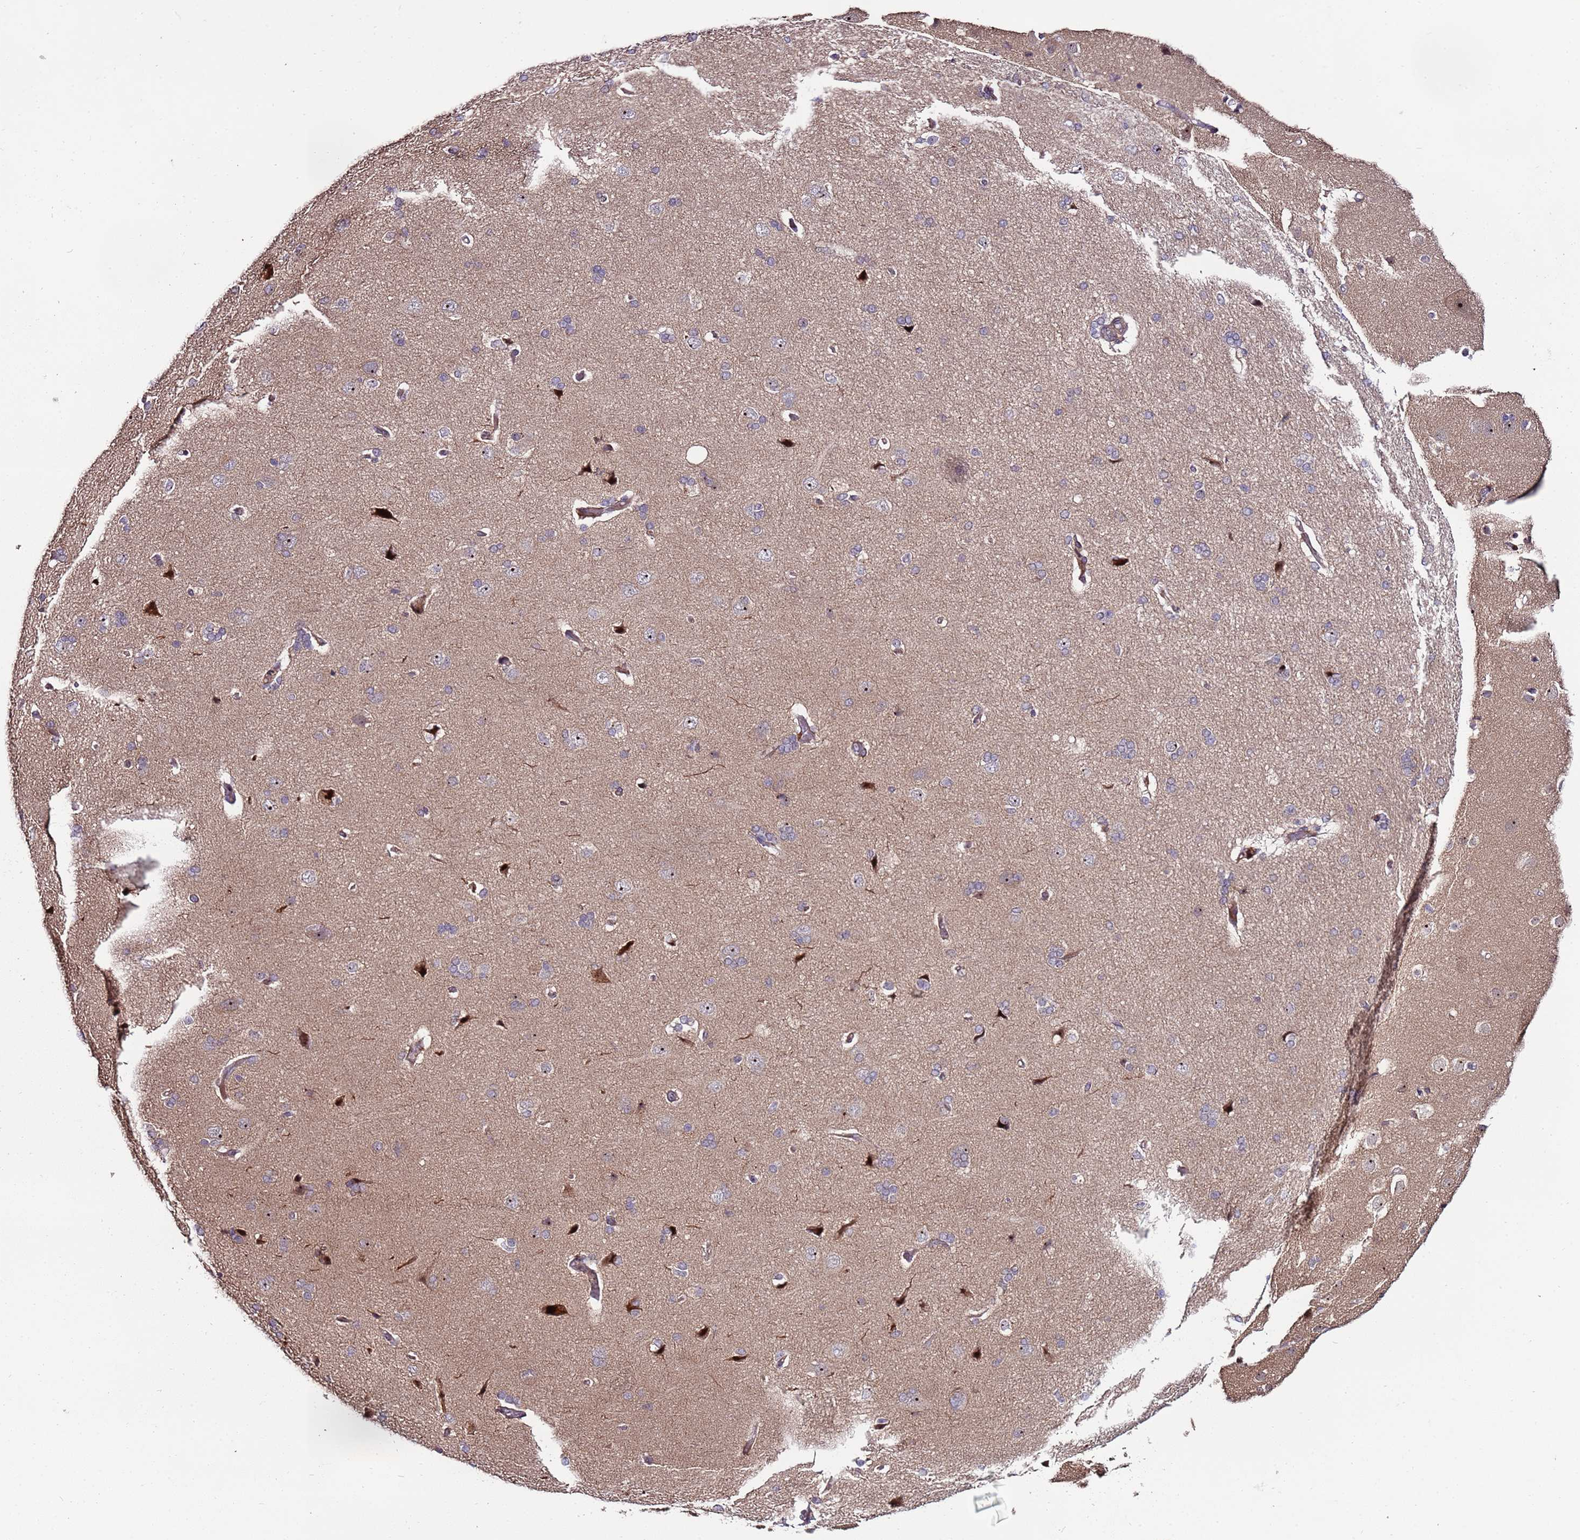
{"staining": {"intensity": "weak", "quantity": ">75%", "location": "nuclear"}, "tissue": "cerebral cortex", "cell_type": "Endothelial cells", "image_type": "normal", "snomed": [{"axis": "morphology", "description": "Normal tissue, NOS"}, {"axis": "topography", "description": "Cerebral cortex"}], "caption": "Human cerebral cortex stained for a protein (brown) exhibits weak nuclear positive positivity in about >75% of endothelial cells.", "gene": "KRI1", "patient": {"sex": "male", "age": 62}}